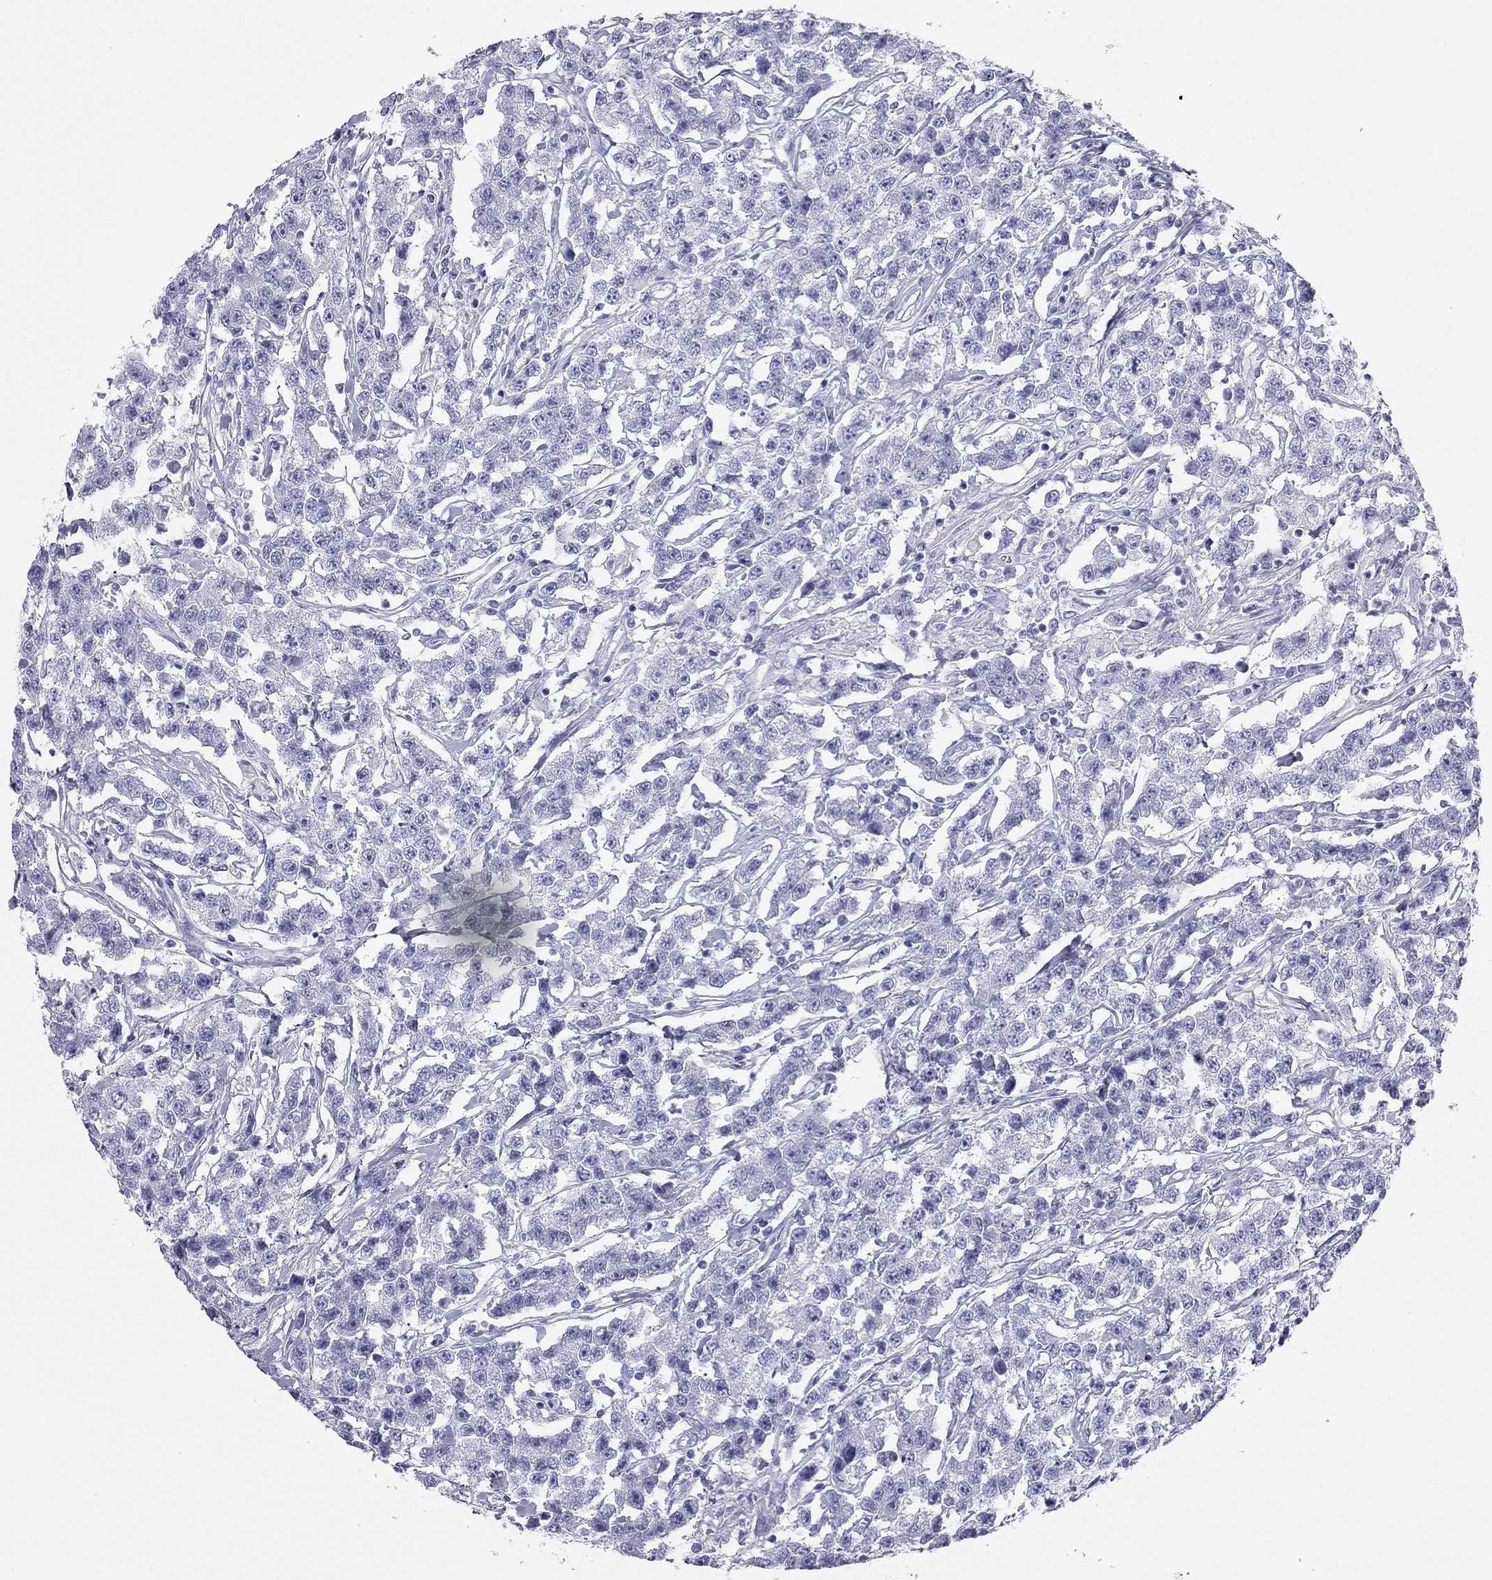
{"staining": {"intensity": "negative", "quantity": "none", "location": "none"}, "tissue": "testis cancer", "cell_type": "Tumor cells", "image_type": "cancer", "snomed": [{"axis": "morphology", "description": "Seminoma, NOS"}, {"axis": "topography", "description": "Testis"}], "caption": "The histopathology image displays no significant expression in tumor cells of testis cancer (seminoma). The staining is performed using DAB brown chromogen with nuclei counter-stained in using hematoxylin.", "gene": "TRPM3", "patient": {"sex": "male", "age": 59}}